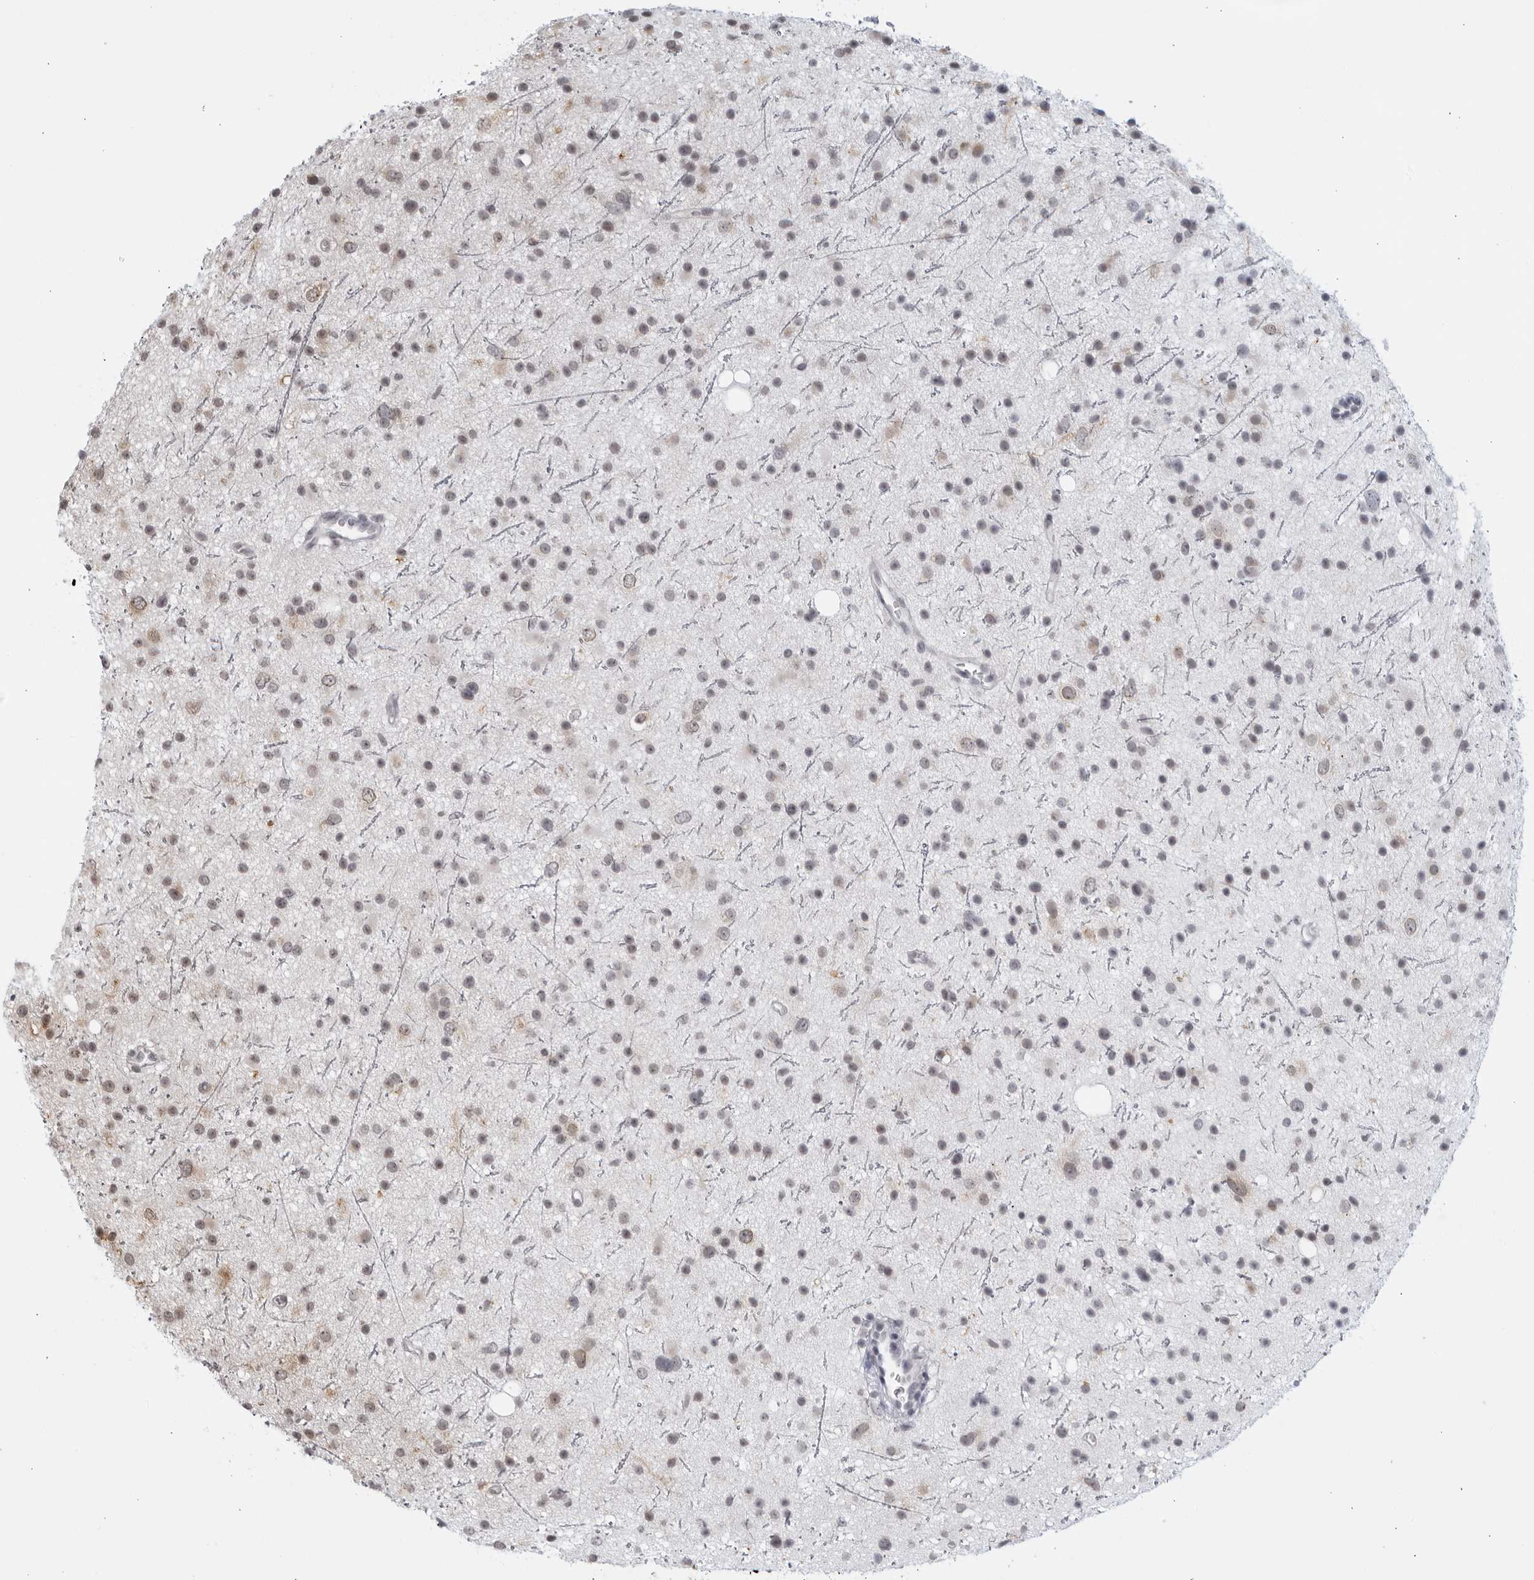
{"staining": {"intensity": "weak", "quantity": "<25%", "location": "cytoplasmic/membranous"}, "tissue": "glioma", "cell_type": "Tumor cells", "image_type": "cancer", "snomed": [{"axis": "morphology", "description": "Glioma, malignant, Low grade"}, {"axis": "topography", "description": "Cerebral cortex"}], "caption": "Immunohistochemical staining of malignant glioma (low-grade) exhibits no significant positivity in tumor cells.", "gene": "RAB11FIP3", "patient": {"sex": "female", "age": 39}}